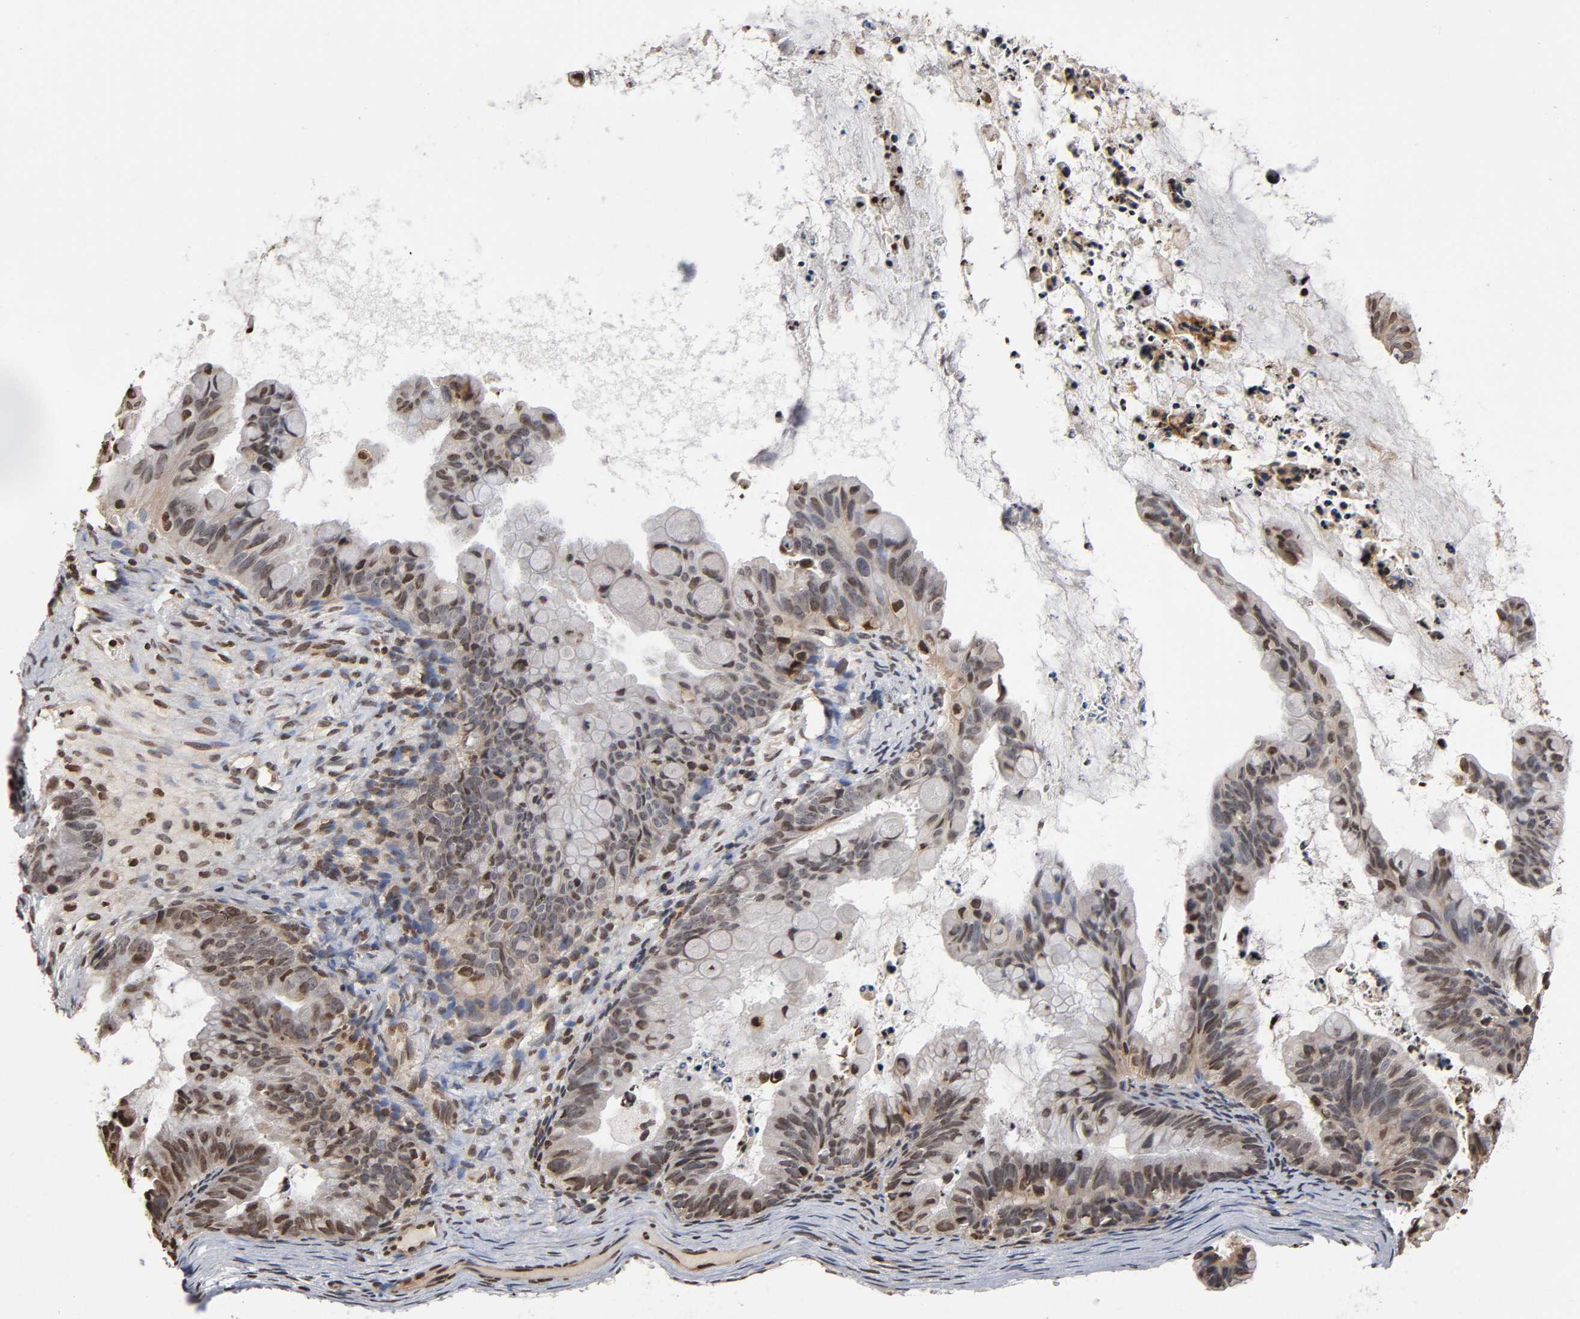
{"staining": {"intensity": "weak", "quantity": "25%-75%", "location": "cytoplasmic/membranous,nuclear"}, "tissue": "ovarian cancer", "cell_type": "Tumor cells", "image_type": "cancer", "snomed": [{"axis": "morphology", "description": "Cystadenocarcinoma, mucinous, NOS"}, {"axis": "topography", "description": "Ovary"}], "caption": "IHC histopathology image of human ovarian cancer (mucinous cystadenocarcinoma) stained for a protein (brown), which shows low levels of weak cytoplasmic/membranous and nuclear positivity in approximately 25%-75% of tumor cells.", "gene": "ITGAV", "patient": {"sex": "female", "age": 36}}